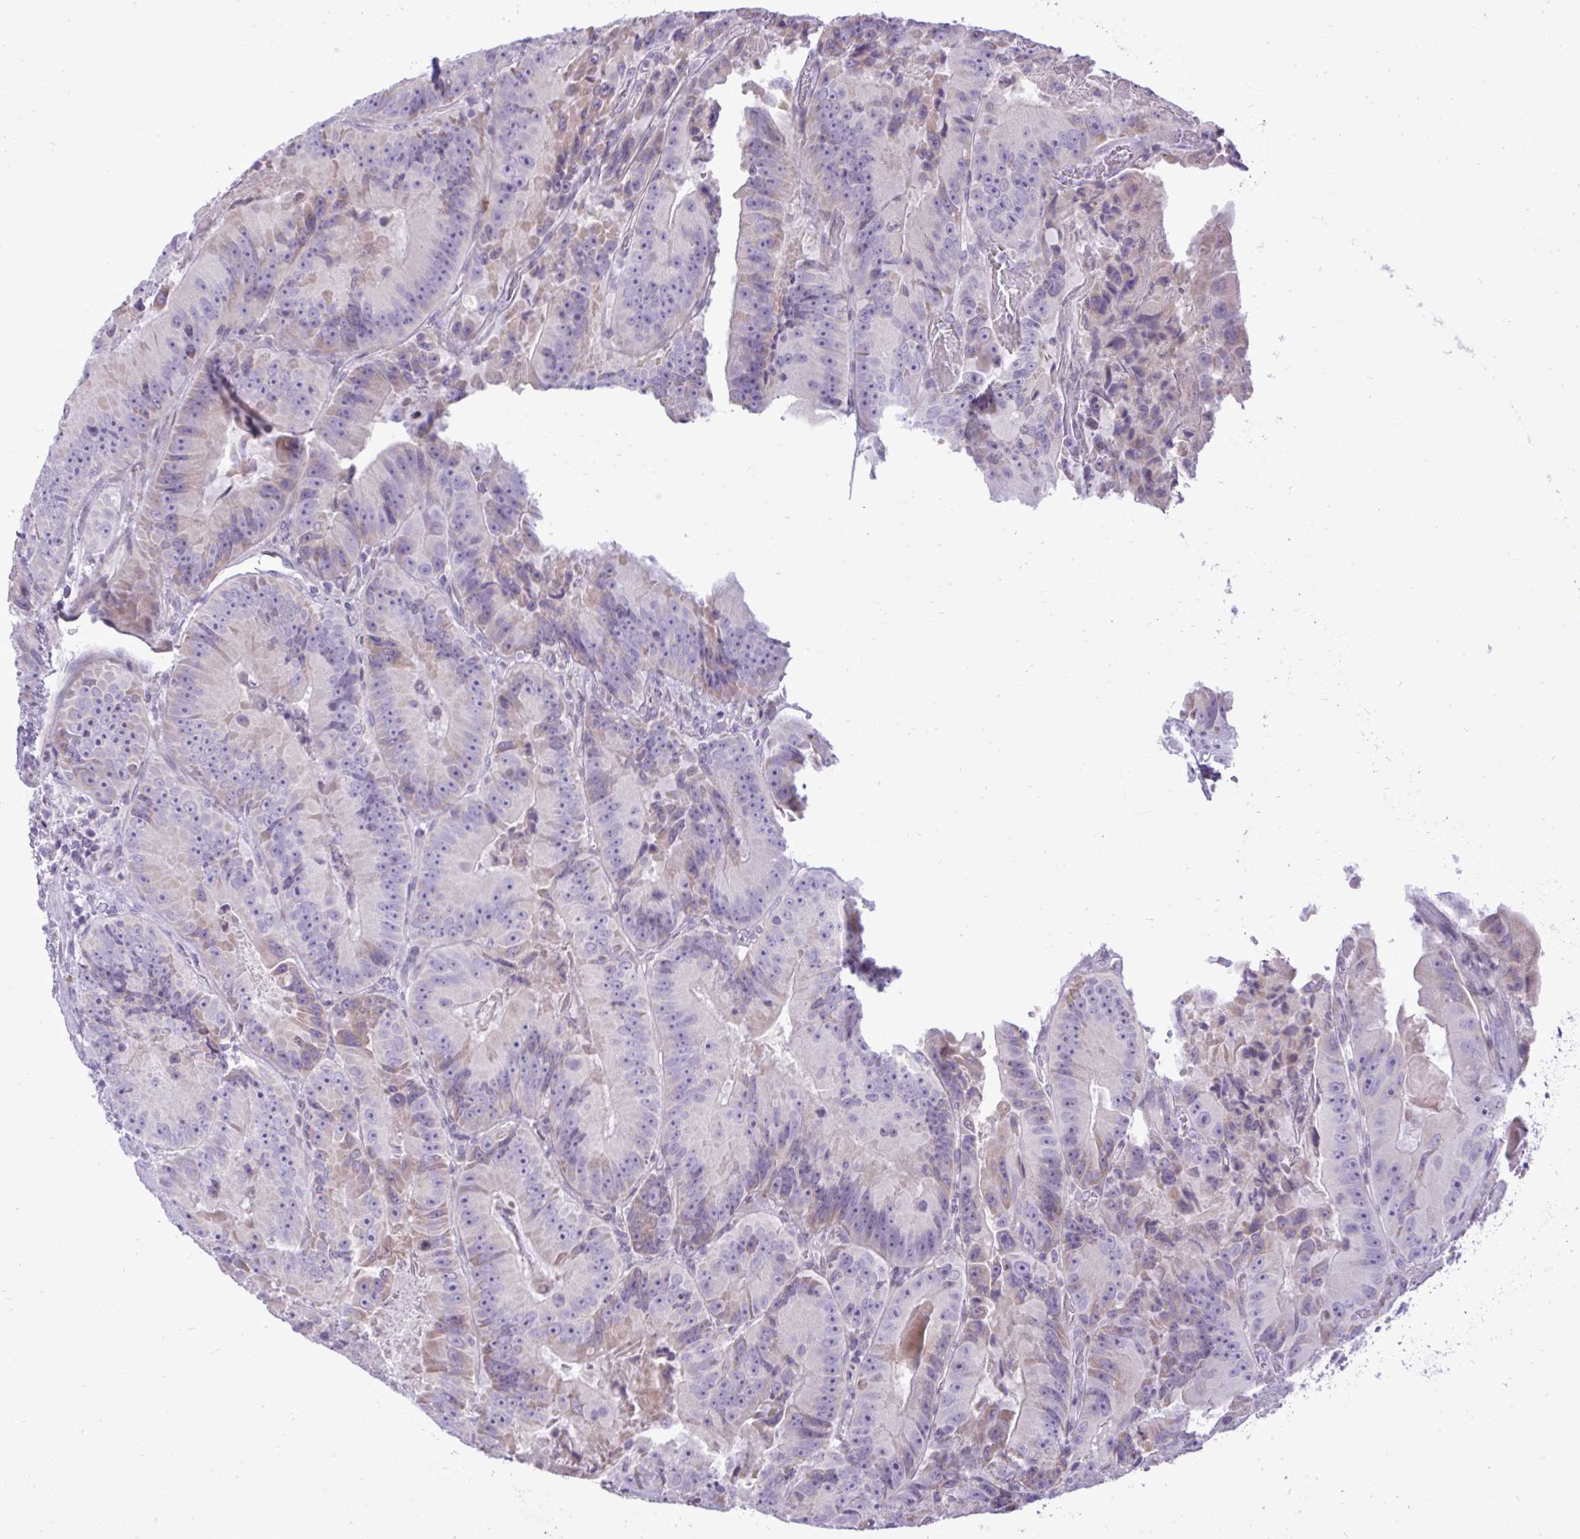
{"staining": {"intensity": "weak", "quantity": "<25%", "location": "cytoplasmic/membranous"}, "tissue": "colorectal cancer", "cell_type": "Tumor cells", "image_type": "cancer", "snomed": [{"axis": "morphology", "description": "Adenocarcinoma, NOS"}, {"axis": "topography", "description": "Colon"}], "caption": "Micrograph shows no protein expression in tumor cells of colorectal cancer tissue.", "gene": "SPAG1", "patient": {"sex": "female", "age": 86}}